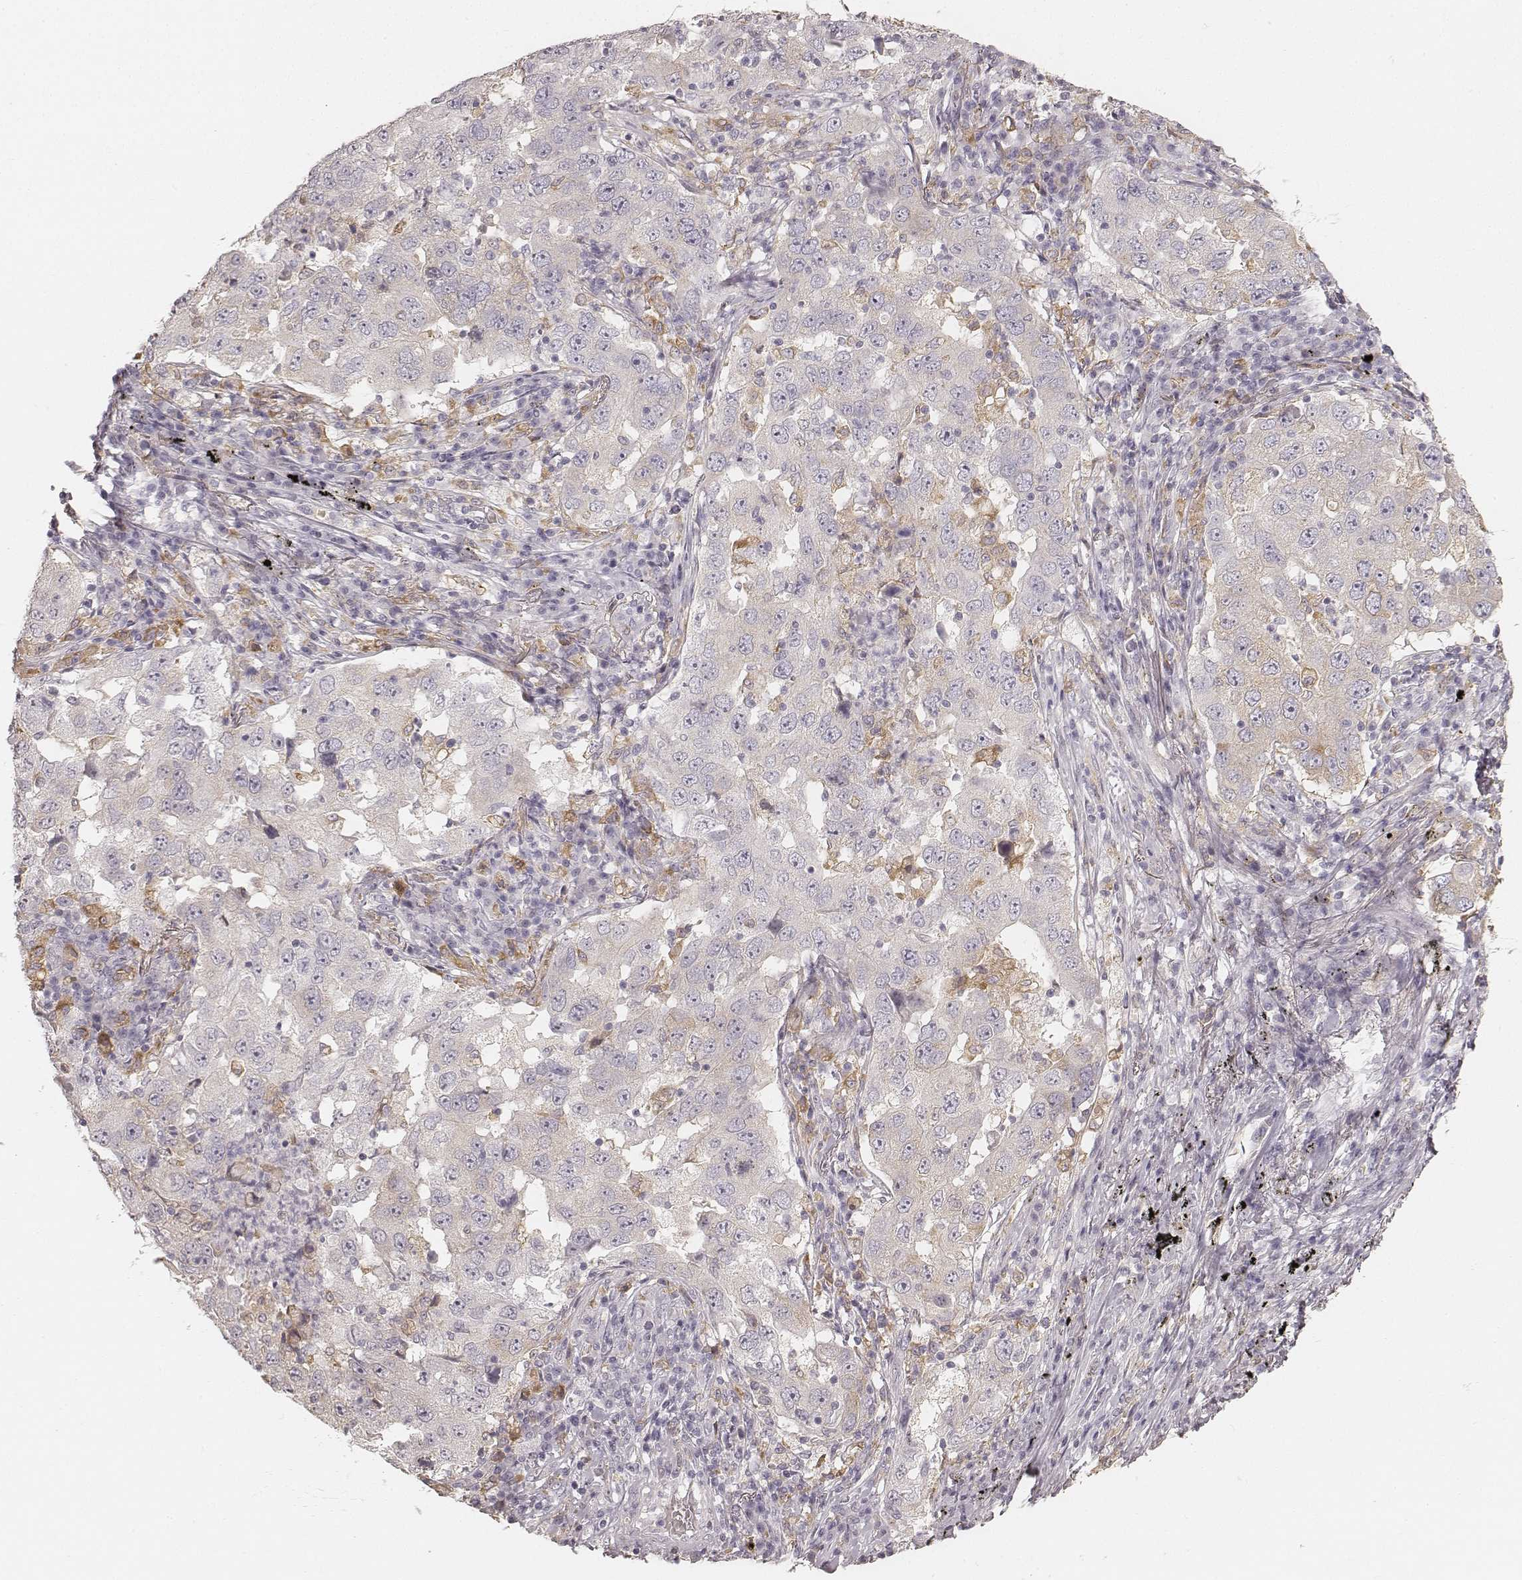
{"staining": {"intensity": "negative", "quantity": "none", "location": "none"}, "tissue": "lung cancer", "cell_type": "Tumor cells", "image_type": "cancer", "snomed": [{"axis": "morphology", "description": "Adenocarcinoma, NOS"}, {"axis": "topography", "description": "Lung"}], "caption": "Protein analysis of adenocarcinoma (lung) displays no significant expression in tumor cells. (DAB (3,3'-diaminobenzidine) immunohistochemistry, high magnification).", "gene": "FMNL2", "patient": {"sex": "male", "age": 73}}